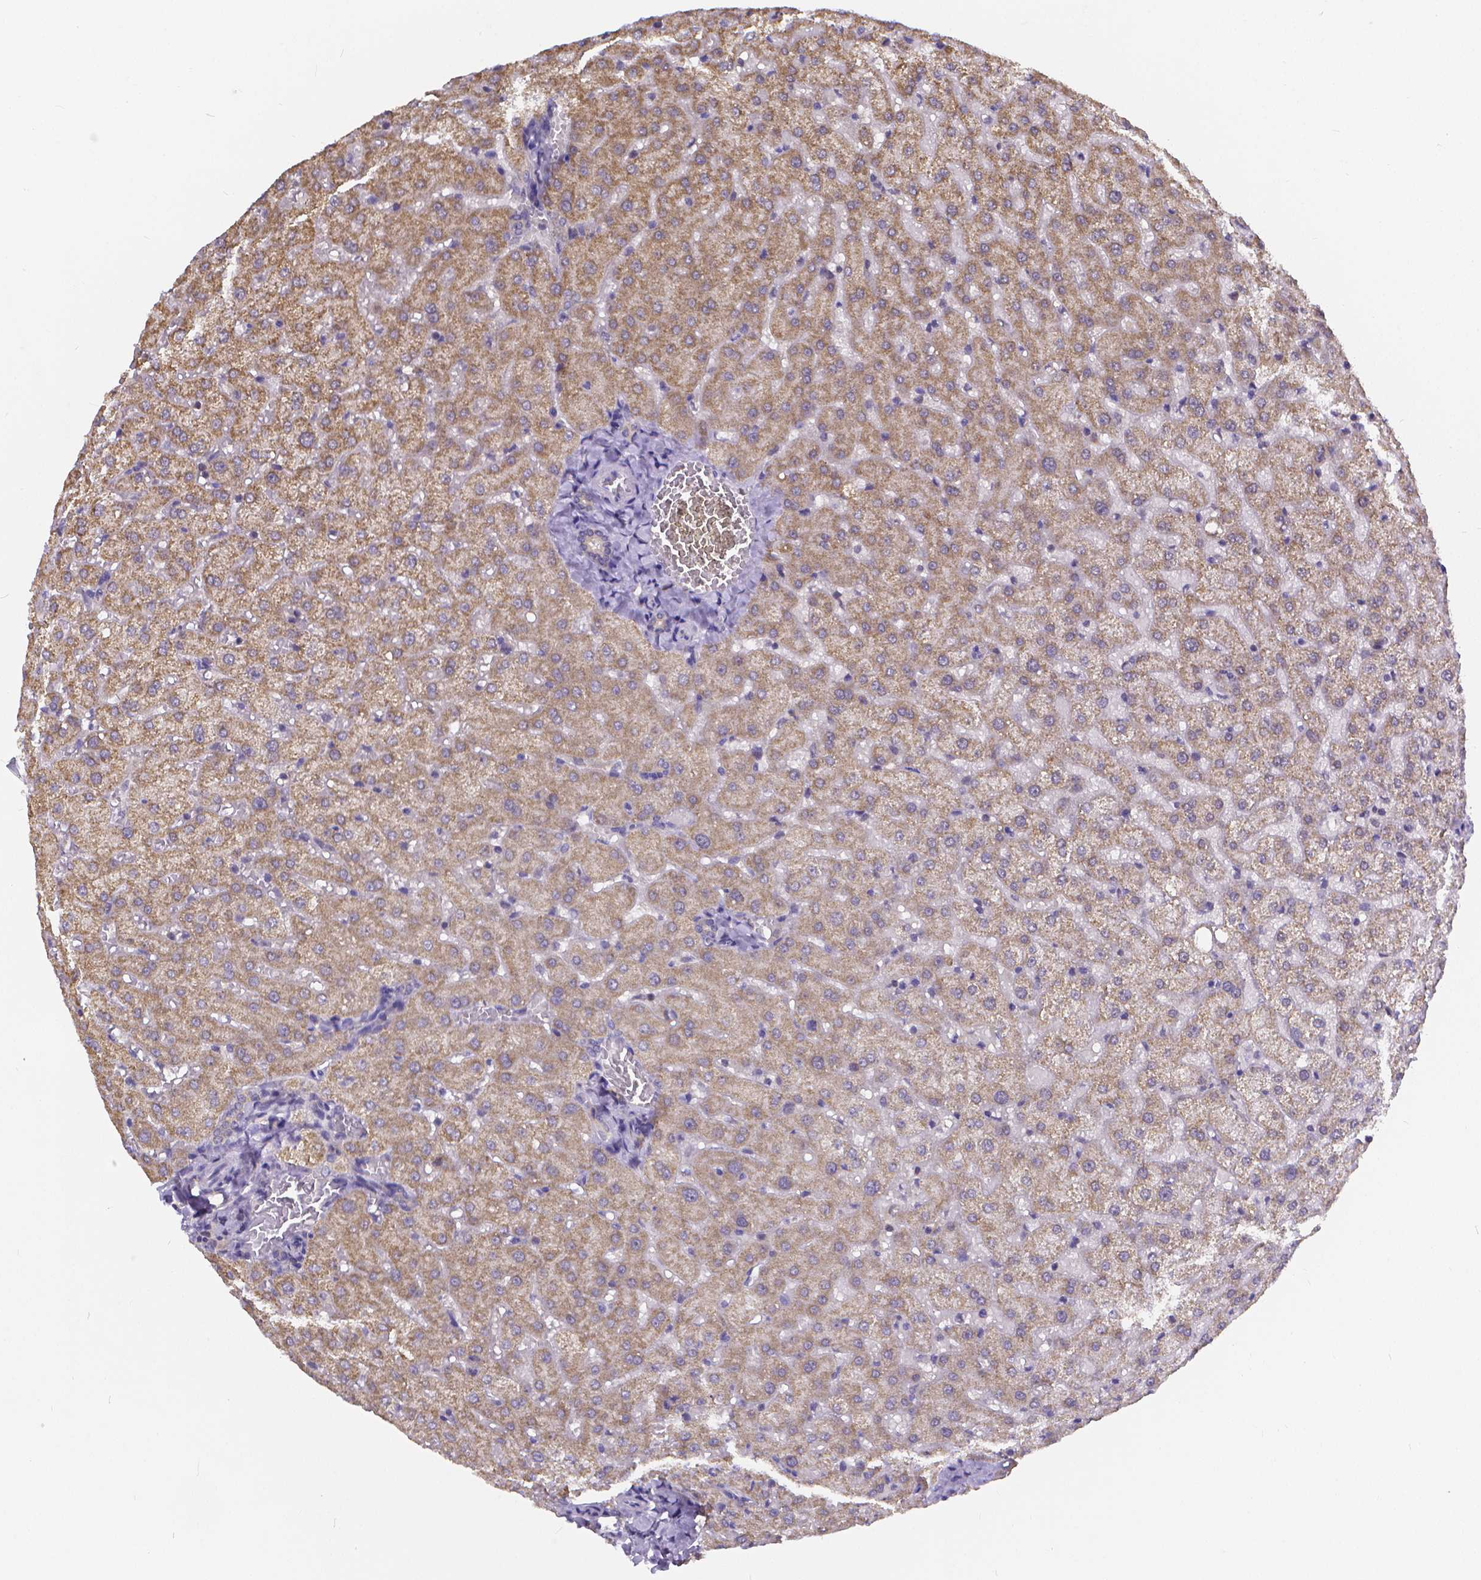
{"staining": {"intensity": "negative", "quantity": "none", "location": "none"}, "tissue": "liver", "cell_type": "Cholangiocytes", "image_type": "normal", "snomed": [{"axis": "morphology", "description": "Normal tissue, NOS"}, {"axis": "topography", "description": "Liver"}], "caption": "A photomicrograph of liver stained for a protein reveals no brown staining in cholangiocytes.", "gene": "GLRB", "patient": {"sex": "female", "age": 50}}